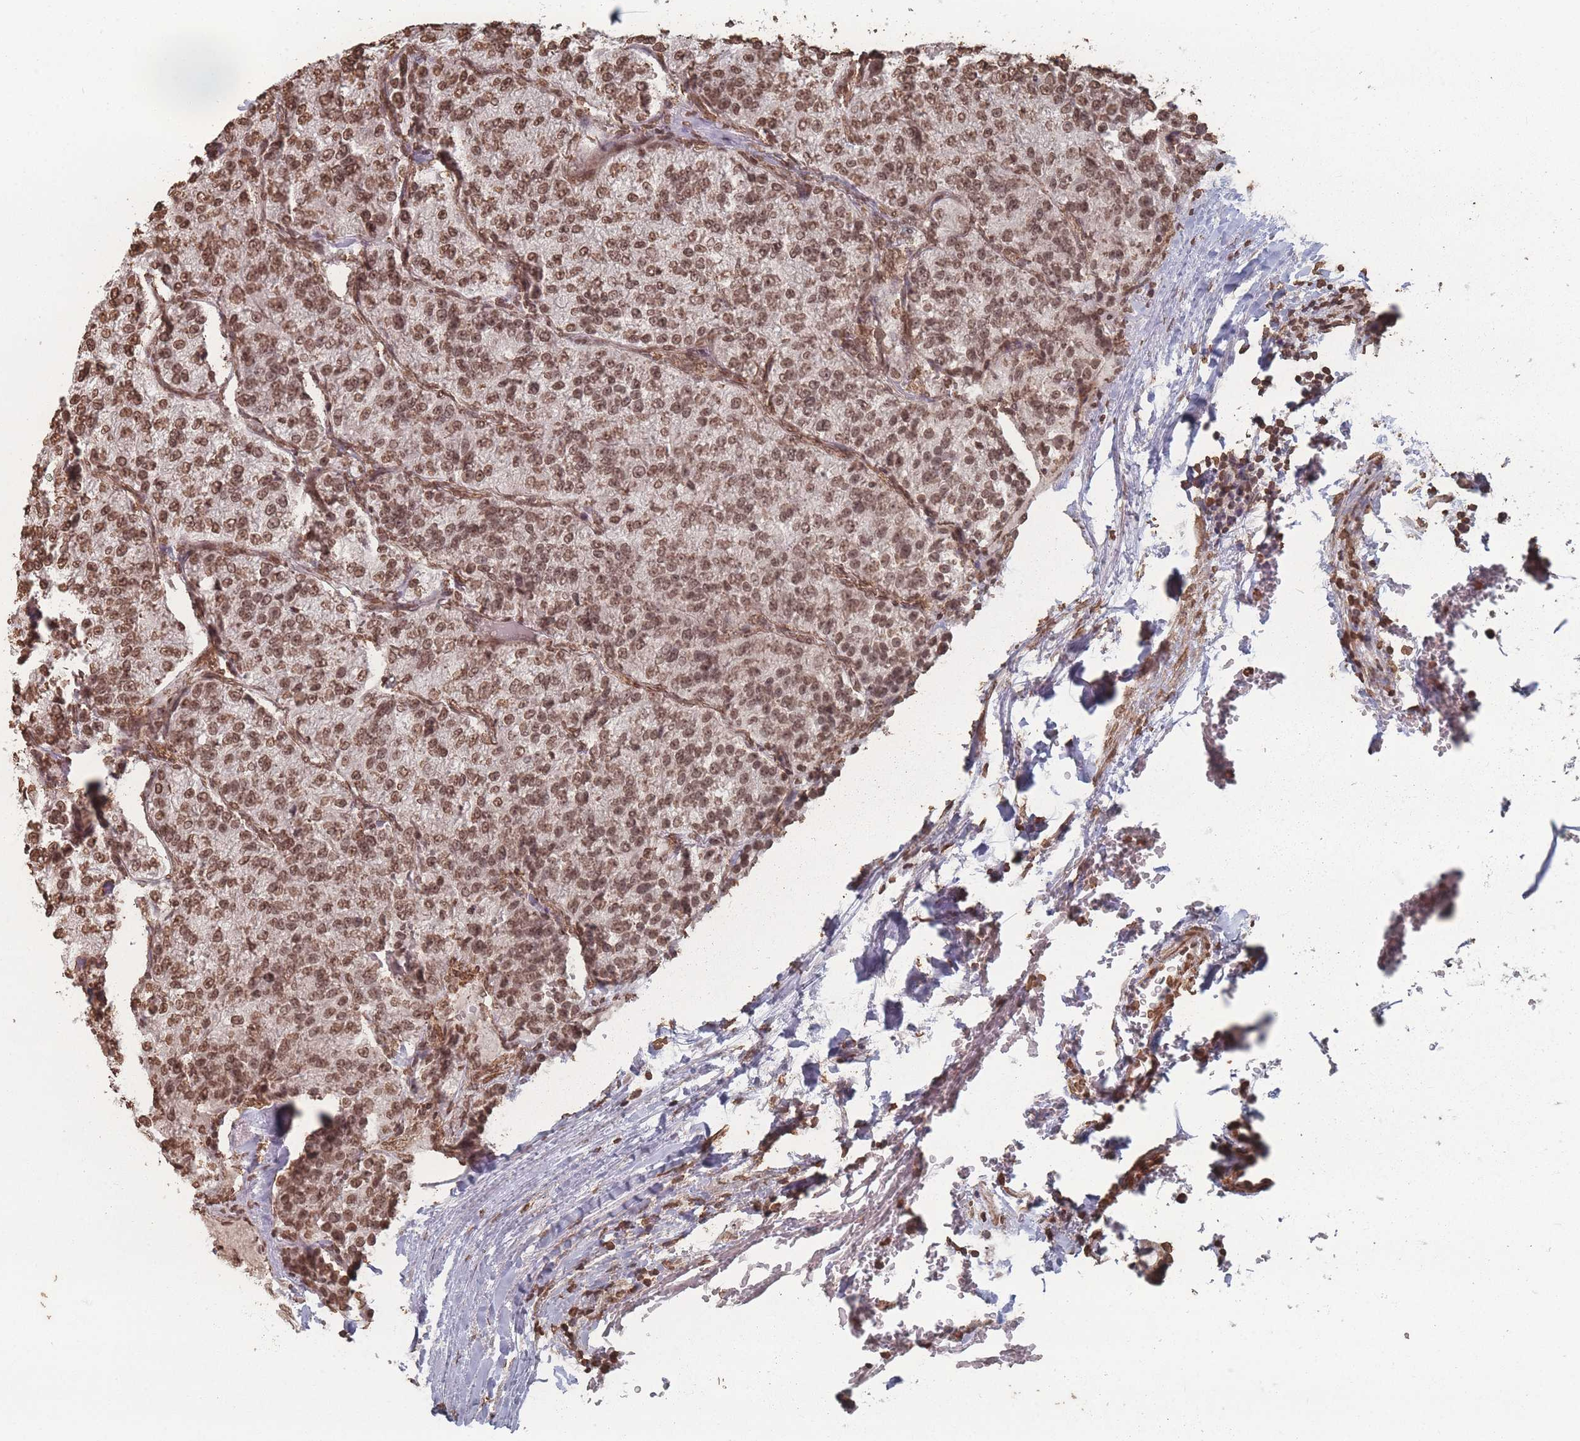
{"staining": {"intensity": "moderate", "quantity": ">75%", "location": "nuclear"}, "tissue": "renal cancer", "cell_type": "Tumor cells", "image_type": "cancer", "snomed": [{"axis": "morphology", "description": "Adenocarcinoma, NOS"}, {"axis": "topography", "description": "Kidney"}], "caption": "A histopathology image of renal cancer (adenocarcinoma) stained for a protein shows moderate nuclear brown staining in tumor cells.", "gene": "PLEKHG5", "patient": {"sex": "female", "age": 63}}